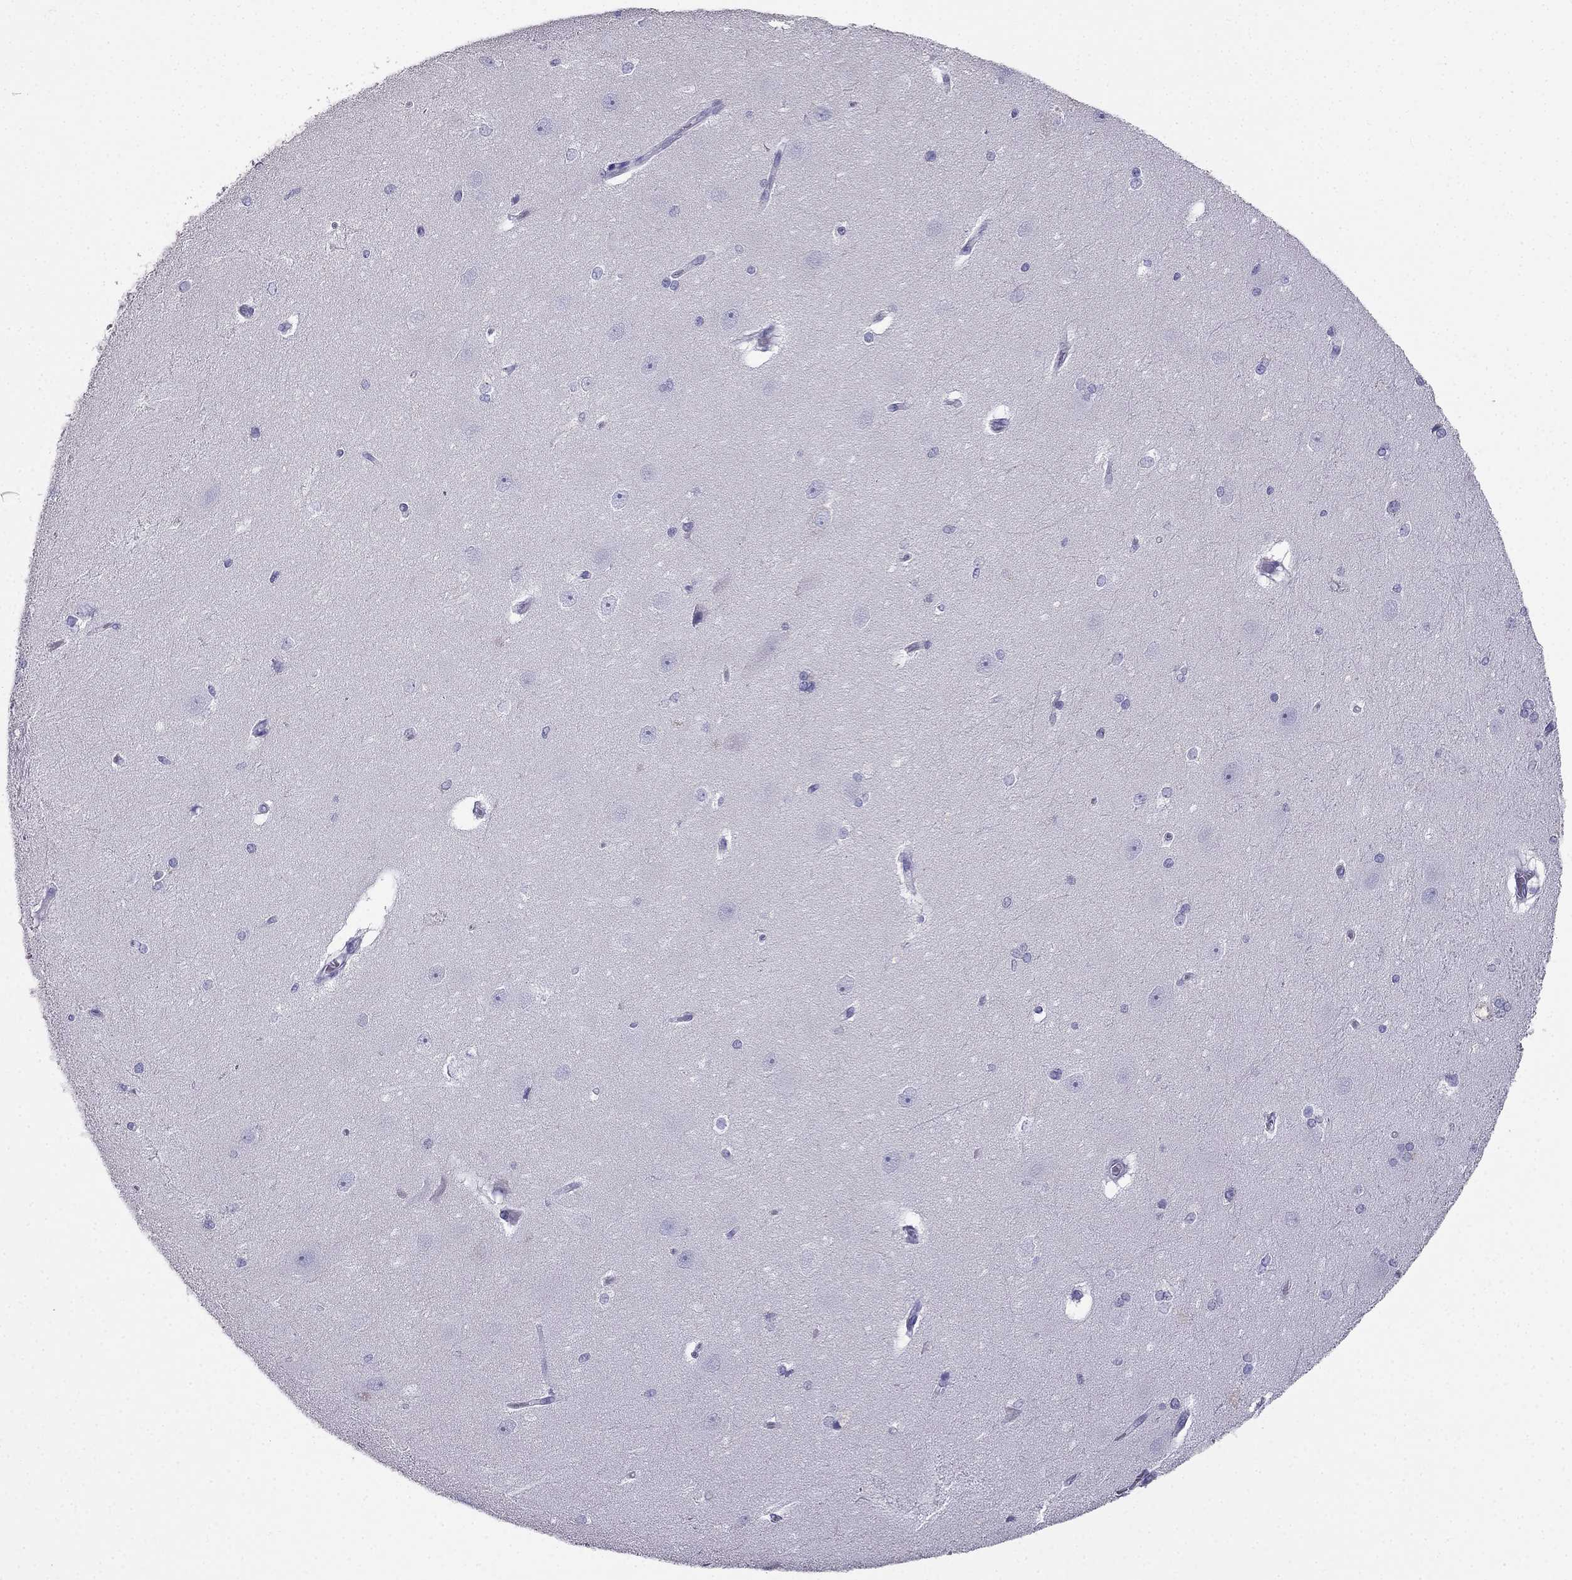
{"staining": {"intensity": "negative", "quantity": "none", "location": "none"}, "tissue": "hippocampus", "cell_type": "Glial cells", "image_type": "normal", "snomed": [{"axis": "morphology", "description": "Normal tissue, NOS"}, {"axis": "topography", "description": "Cerebral cortex"}, {"axis": "topography", "description": "Hippocampus"}], "caption": "The micrograph reveals no staining of glial cells in benign hippocampus.", "gene": "PTH", "patient": {"sex": "female", "age": 19}}